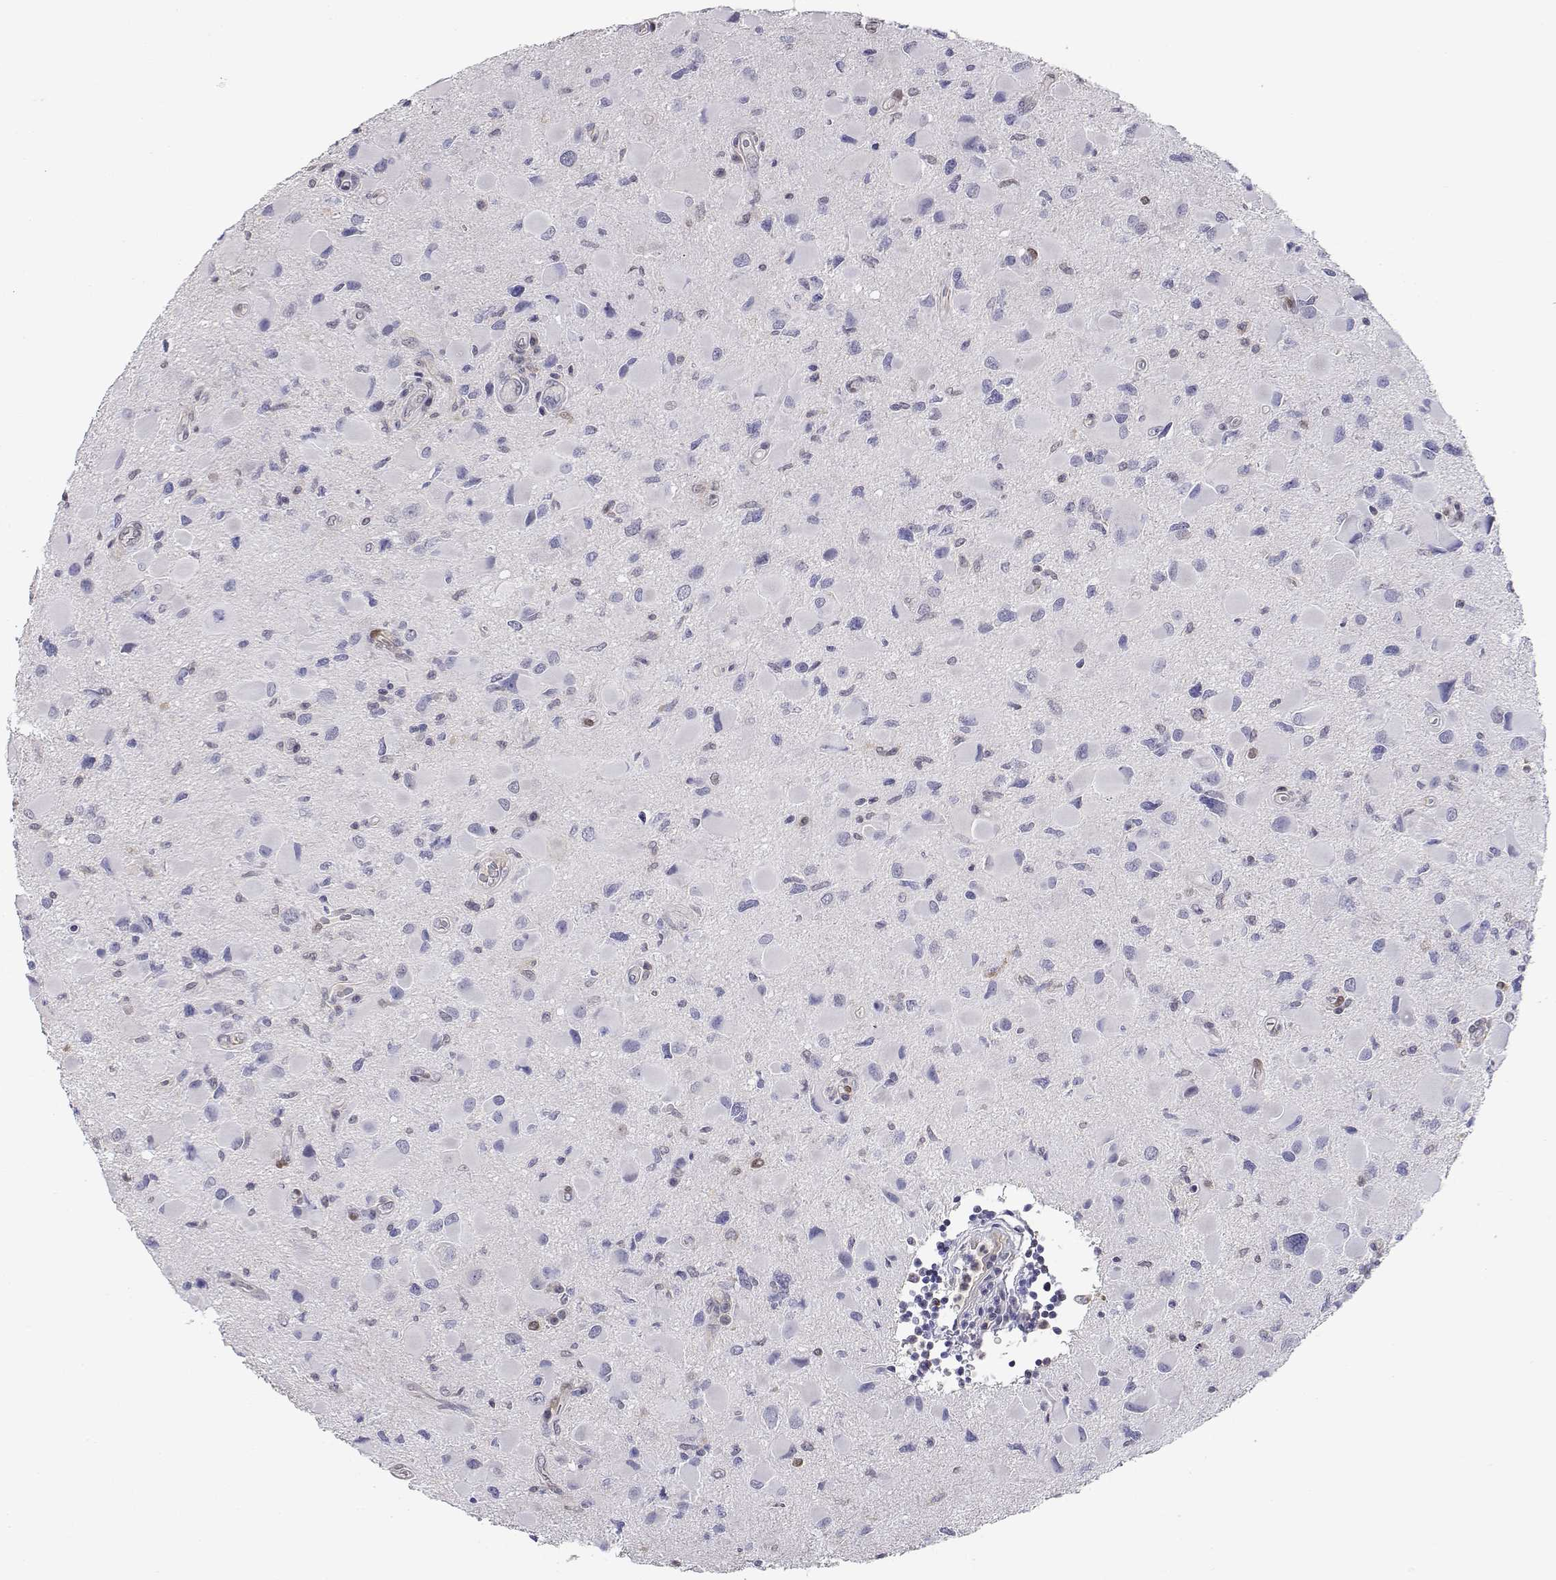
{"staining": {"intensity": "negative", "quantity": "none", "location": "none"}, "tissue": "glioma", "cell_type": "Tumor cells", "image_type": "cancer", "snomed": [{"axis": "morphology", "description": "Glioma, malignant, Low grade"}, {"axis": "topography", "description": "Brain"}], "caption": "This photomicrograph is of glioma stained with immunohistochemistry (IHC) to label a protein in brown with the nuclei are counter-stained blue. There is no positivity in tumor cells.", "gene": "ADA", "patient": {"sex": "female", "age": 32}}